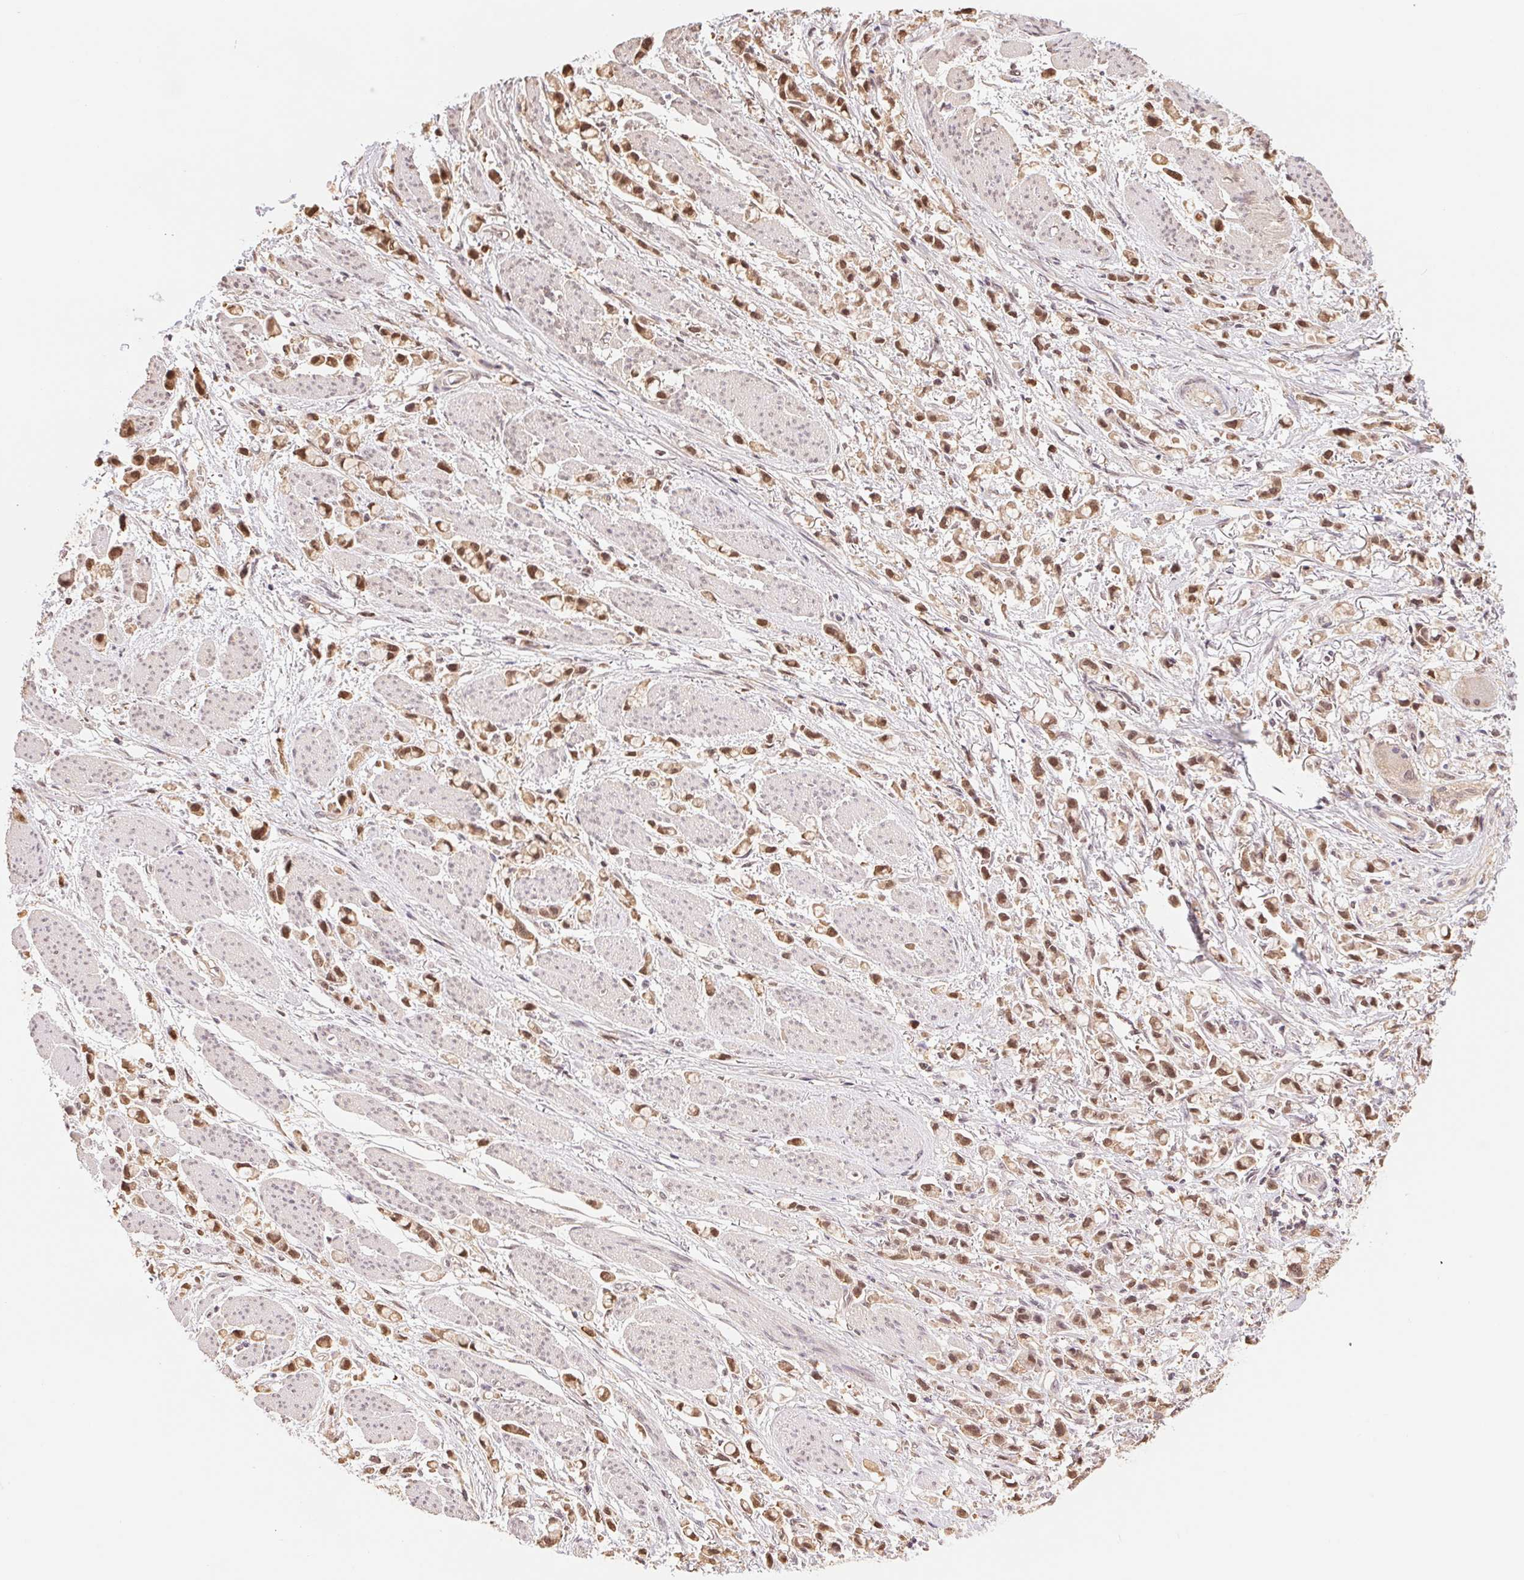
{"staining": {"intensity": "moderate", "quantity": ">75%", "location": "cytoplasmic/membranous,nuclear"}, "tissue": "stomach cancer", "cell_type": "Tumor cells", "image_type": "cancer", "snomed": [{"axis": "morphology", "description": "Adenocarcinoma, NOS"}, {"axis": "topography", "description": "Stomach"}], "caption": "Adenocarcinoma (stomach) stained with IHC reveals moderate cytoplasmic/membranous and nuclear staining in about >75% of tumor cells.", "gene": "CDC123", "patient": {"sex": "female", "age": 81}}